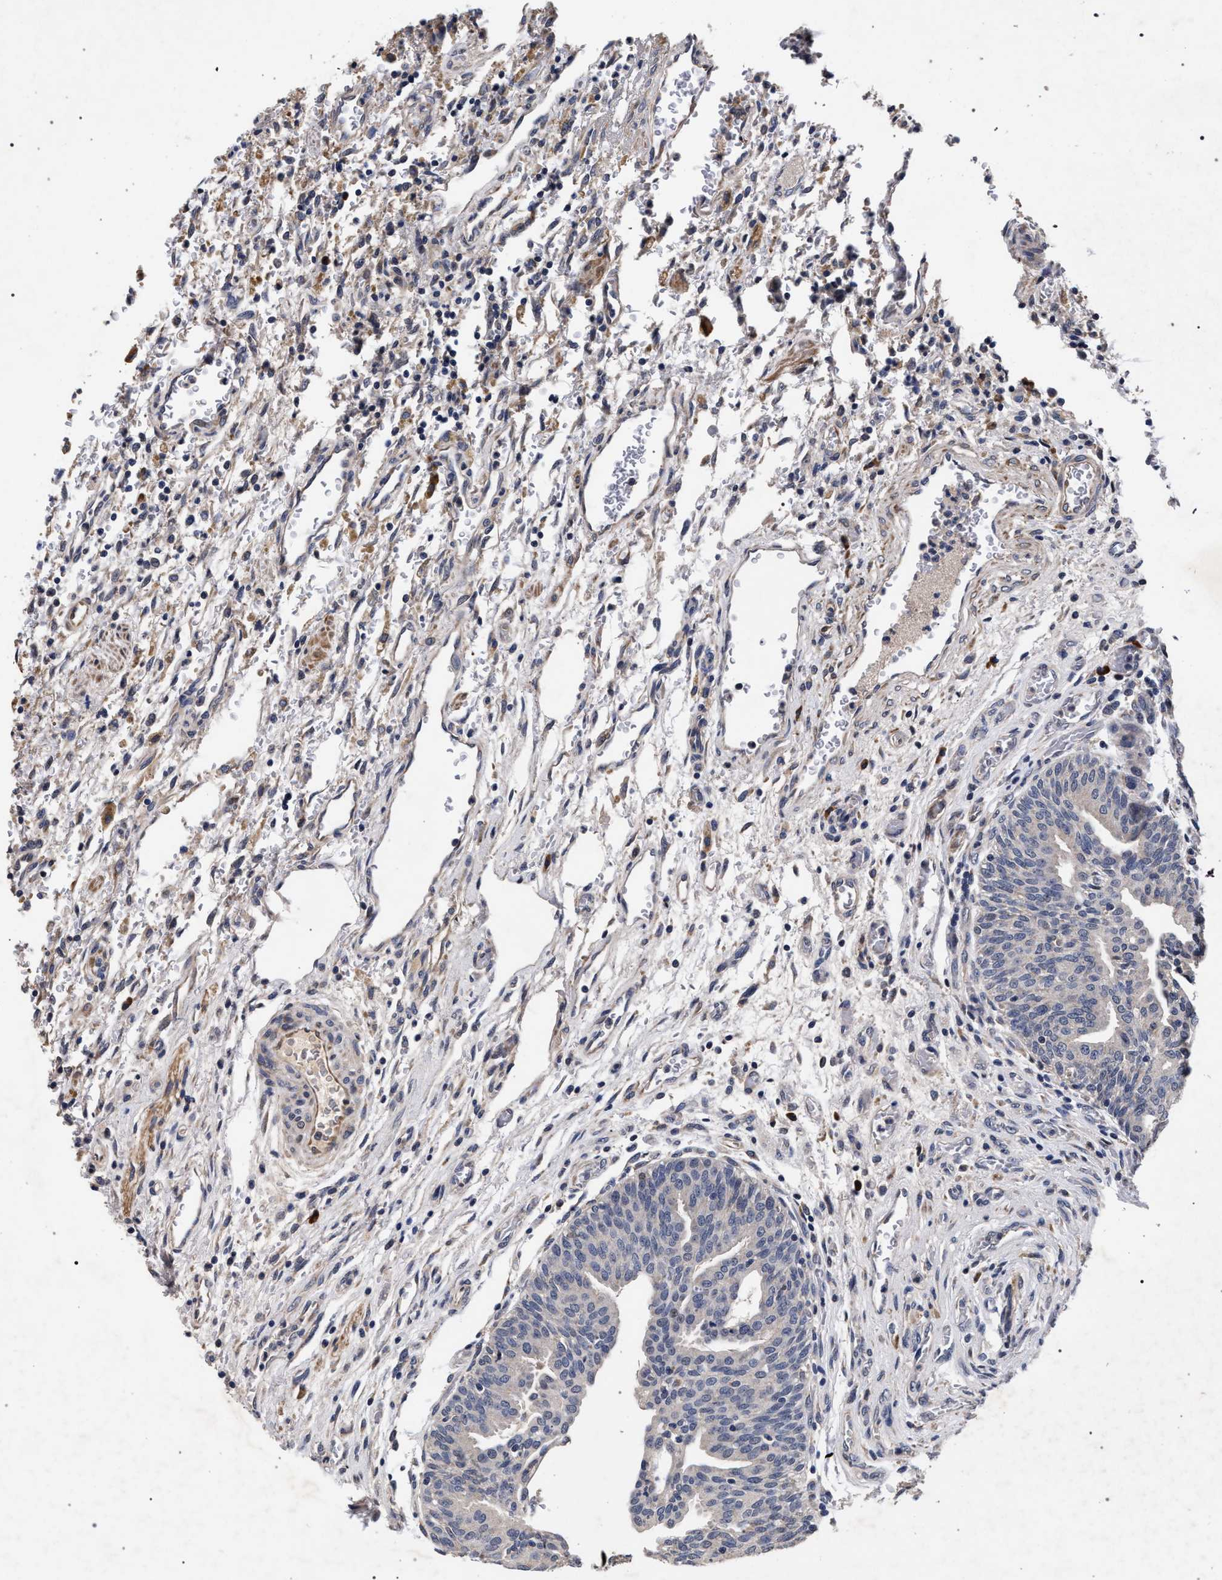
{"staining": {"intensity": "negative", "quantity": "none", "location": "none"}, "tissue": "urothelial cancer", "cell_type": "Tumor cells", "image_type": "cancer", "snomed": [{"axis": "morphology", "description": "Urothelial carcinoma, Low grade"}, {"axis": "morphology", "description": "Urothelial carcinoma, High grade"}, {"axis": "topography", "description": "Urinary bladder"}], "caption": "Immunohistochemistry (IHC) image of urothelial cancer stained for a protein (brown), which reveals no staining in tumor cells.", "gene": "CFAP95", "patient": {"sex": "male", "age": 35}}